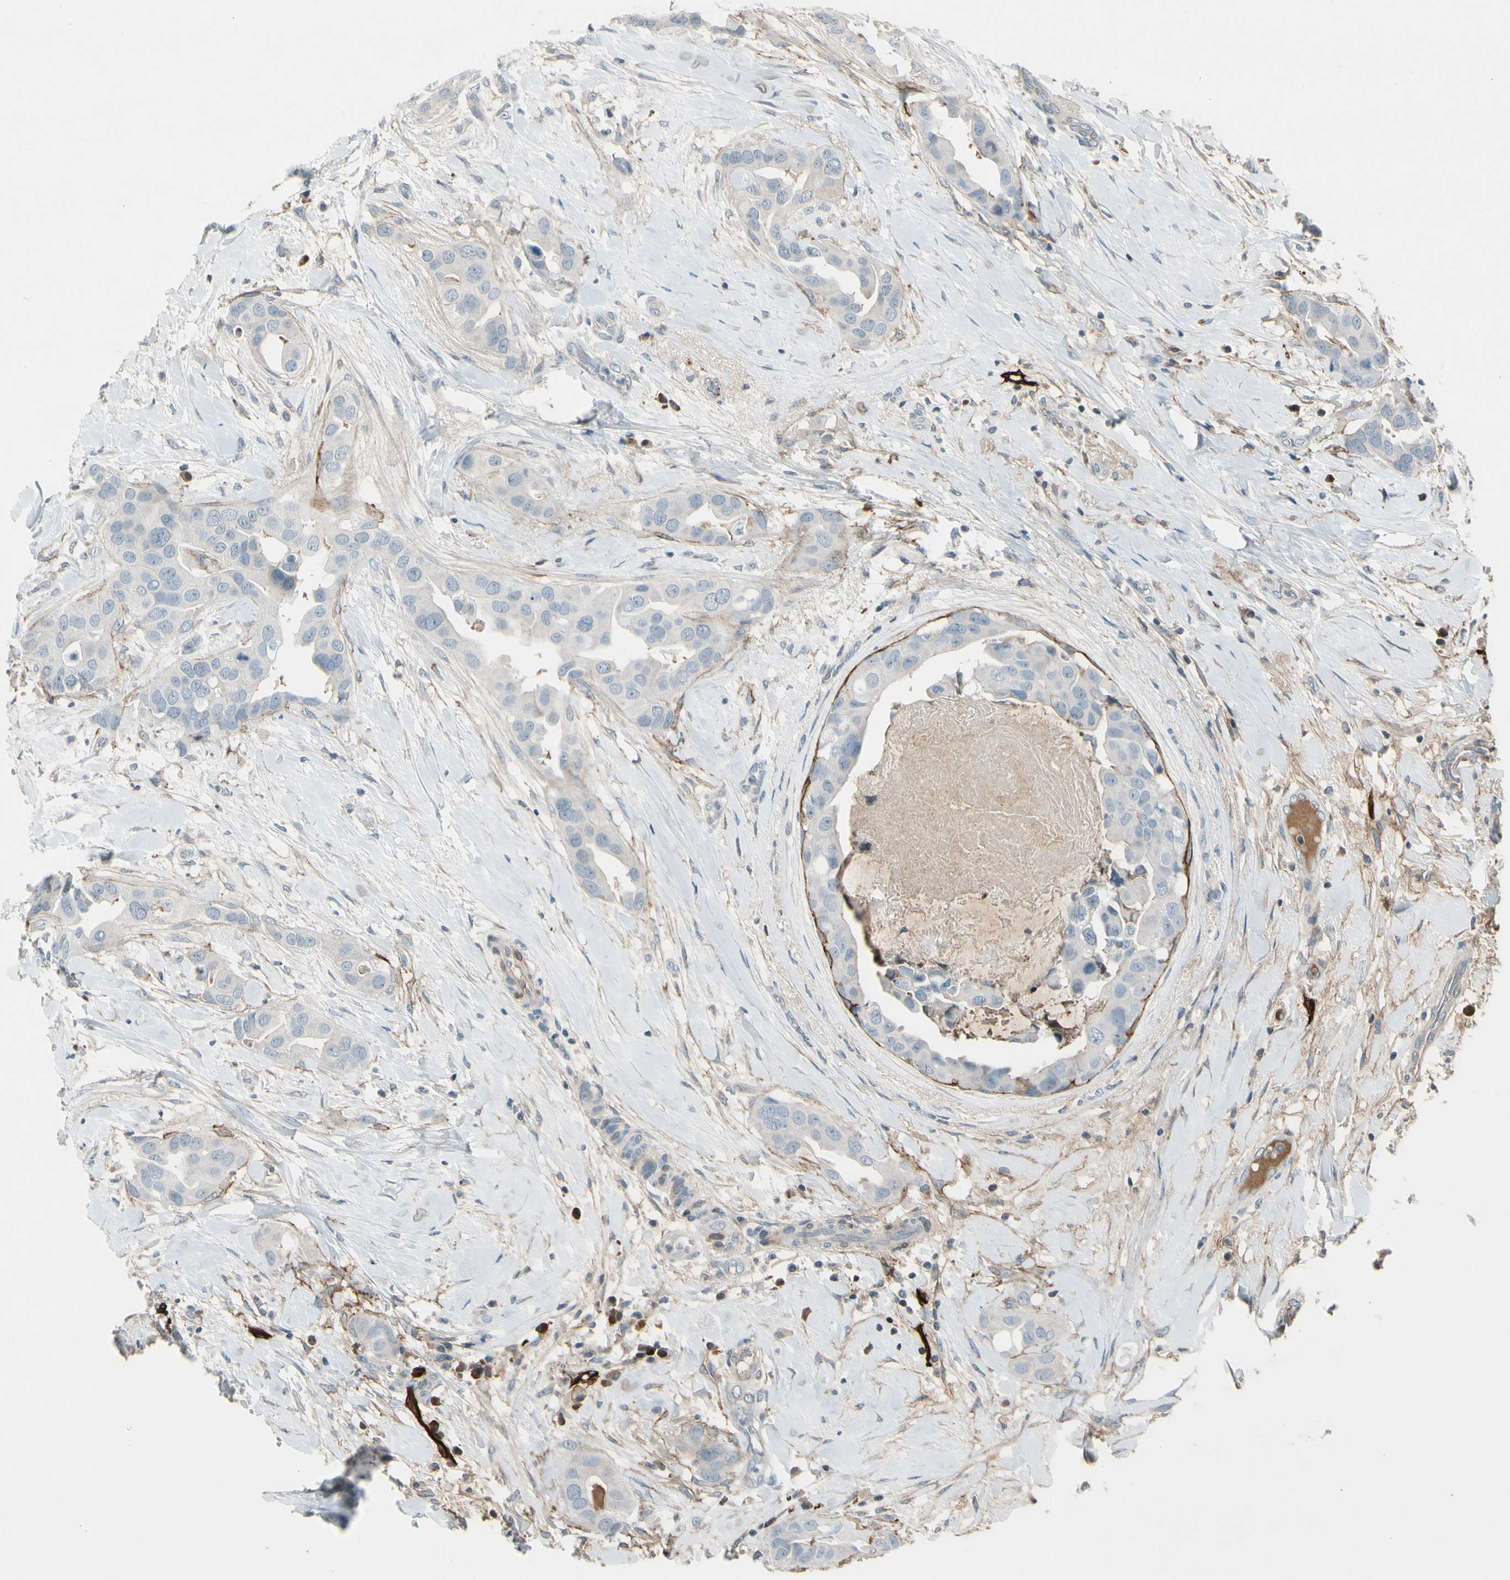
{"staining": {"intensity": "negative", "quantity": "none", "location": "none"}, "tissue": "breast cancer", "cell_type": "Tumor cells", "image_type": "cancer", "snomed": [{"axis": "morphology", "description": "Duct carcinoma"}, {"axis": "topography", "description": "Breast"}], "caption": "Immunohistochemical staining of breast cancer demonstrates no significant staining in tumor cells. The staining is performed using DAB (3,3'-diaminobenzidine) brown chromogen with nuclei counter-stained in using hematoxylin.", "gene": "PDPN", "patient": {"sex": "female", "age": 40}}